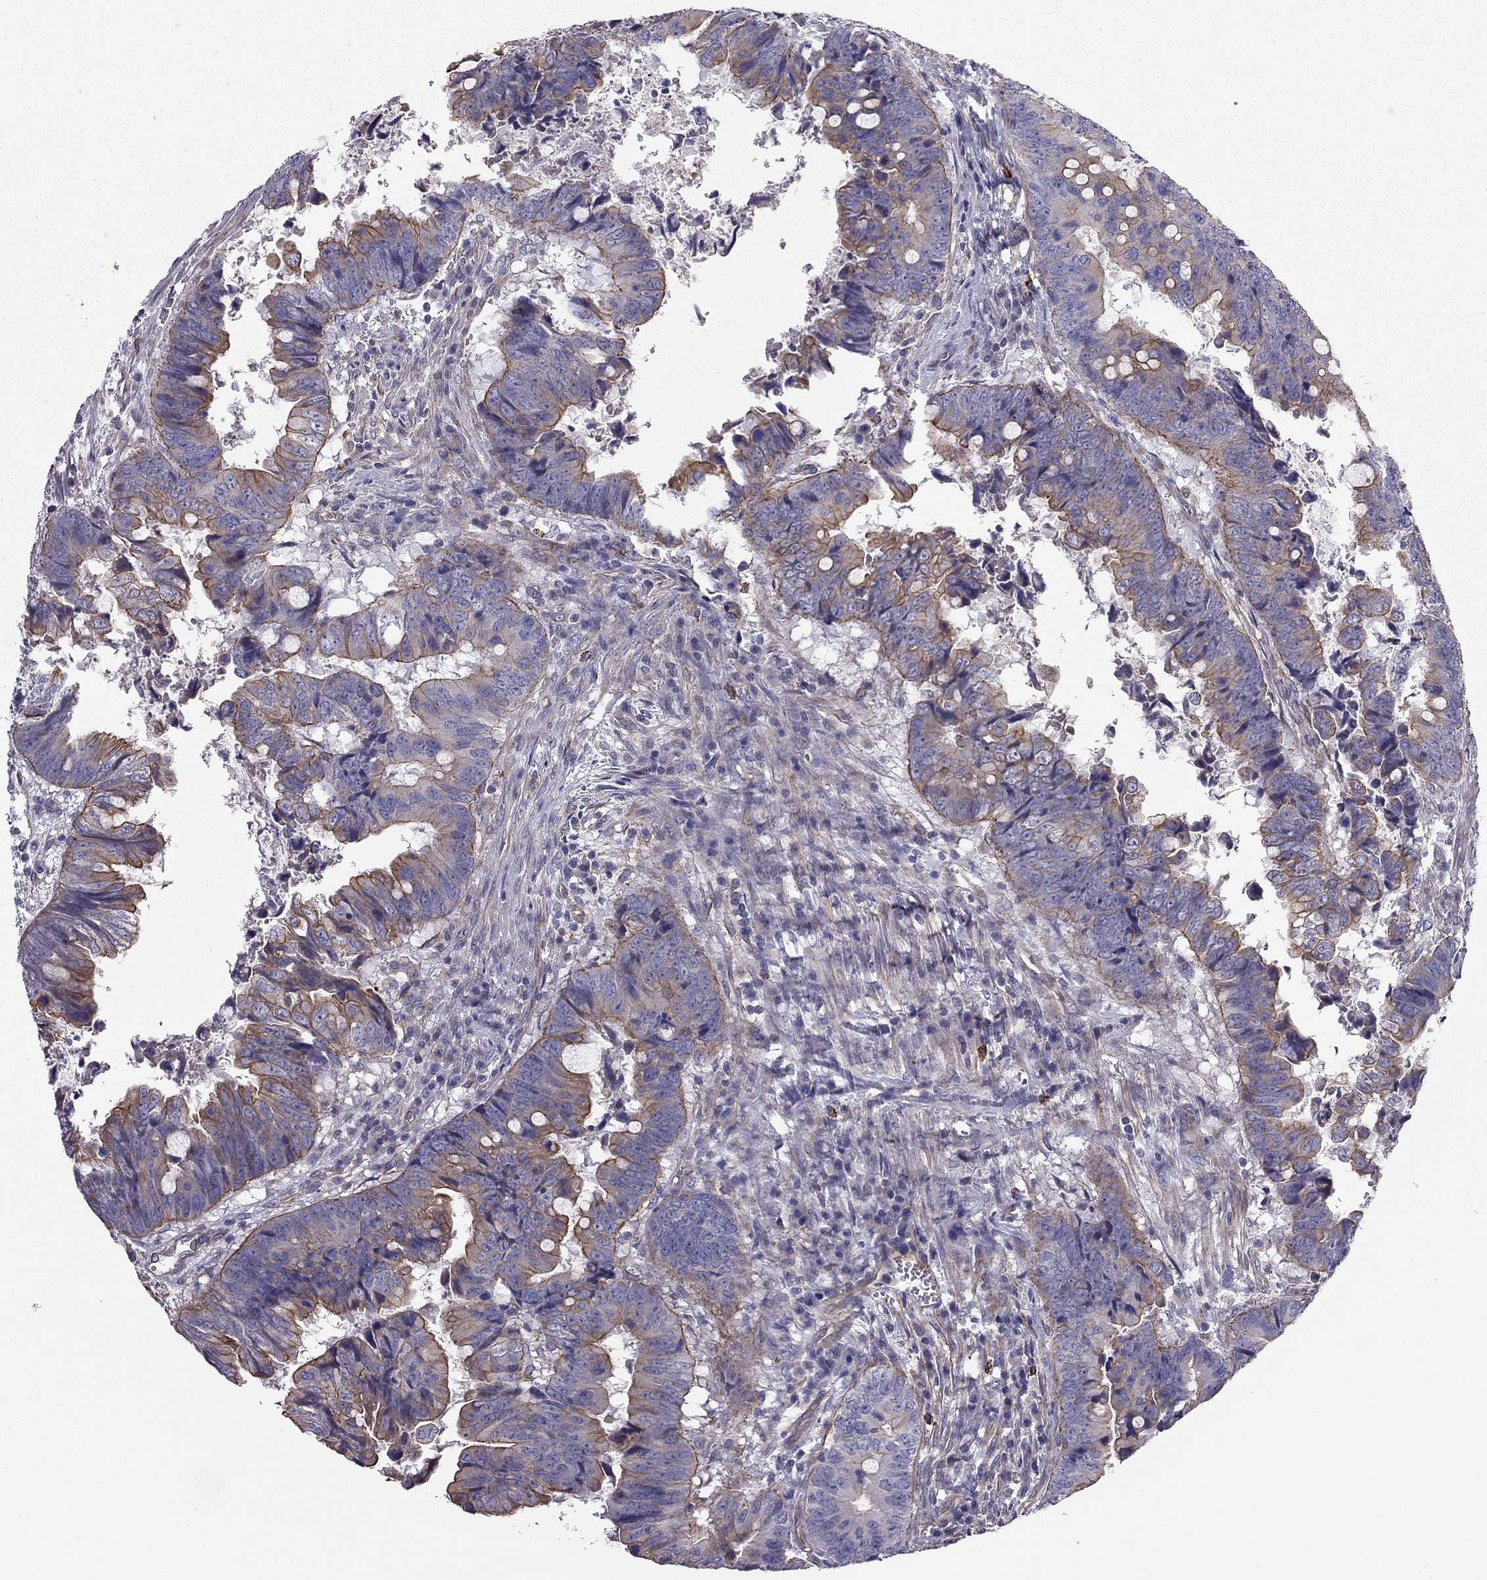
{"staining": {"intensity": "strong", "quantity": "25%-75%", "location": "cytoplasmic/membranous"}, "tissue": "colorectal cancer", "cell_type": "Tumor cells", "image_type": "cancer", "snomed": [{"axis": "morphology", "description": "Adenocarcinoma, NOS"}, {"axis": "topography", "description": "Colon"}], "caption": "The immunohistochemical stain shows strong cytoplasmic/membranous staining in tumor cells of colorectal adenocarcinoma tissue.", "gene": "ENOX1", "patient": {"sex": "female", "age": 82}}